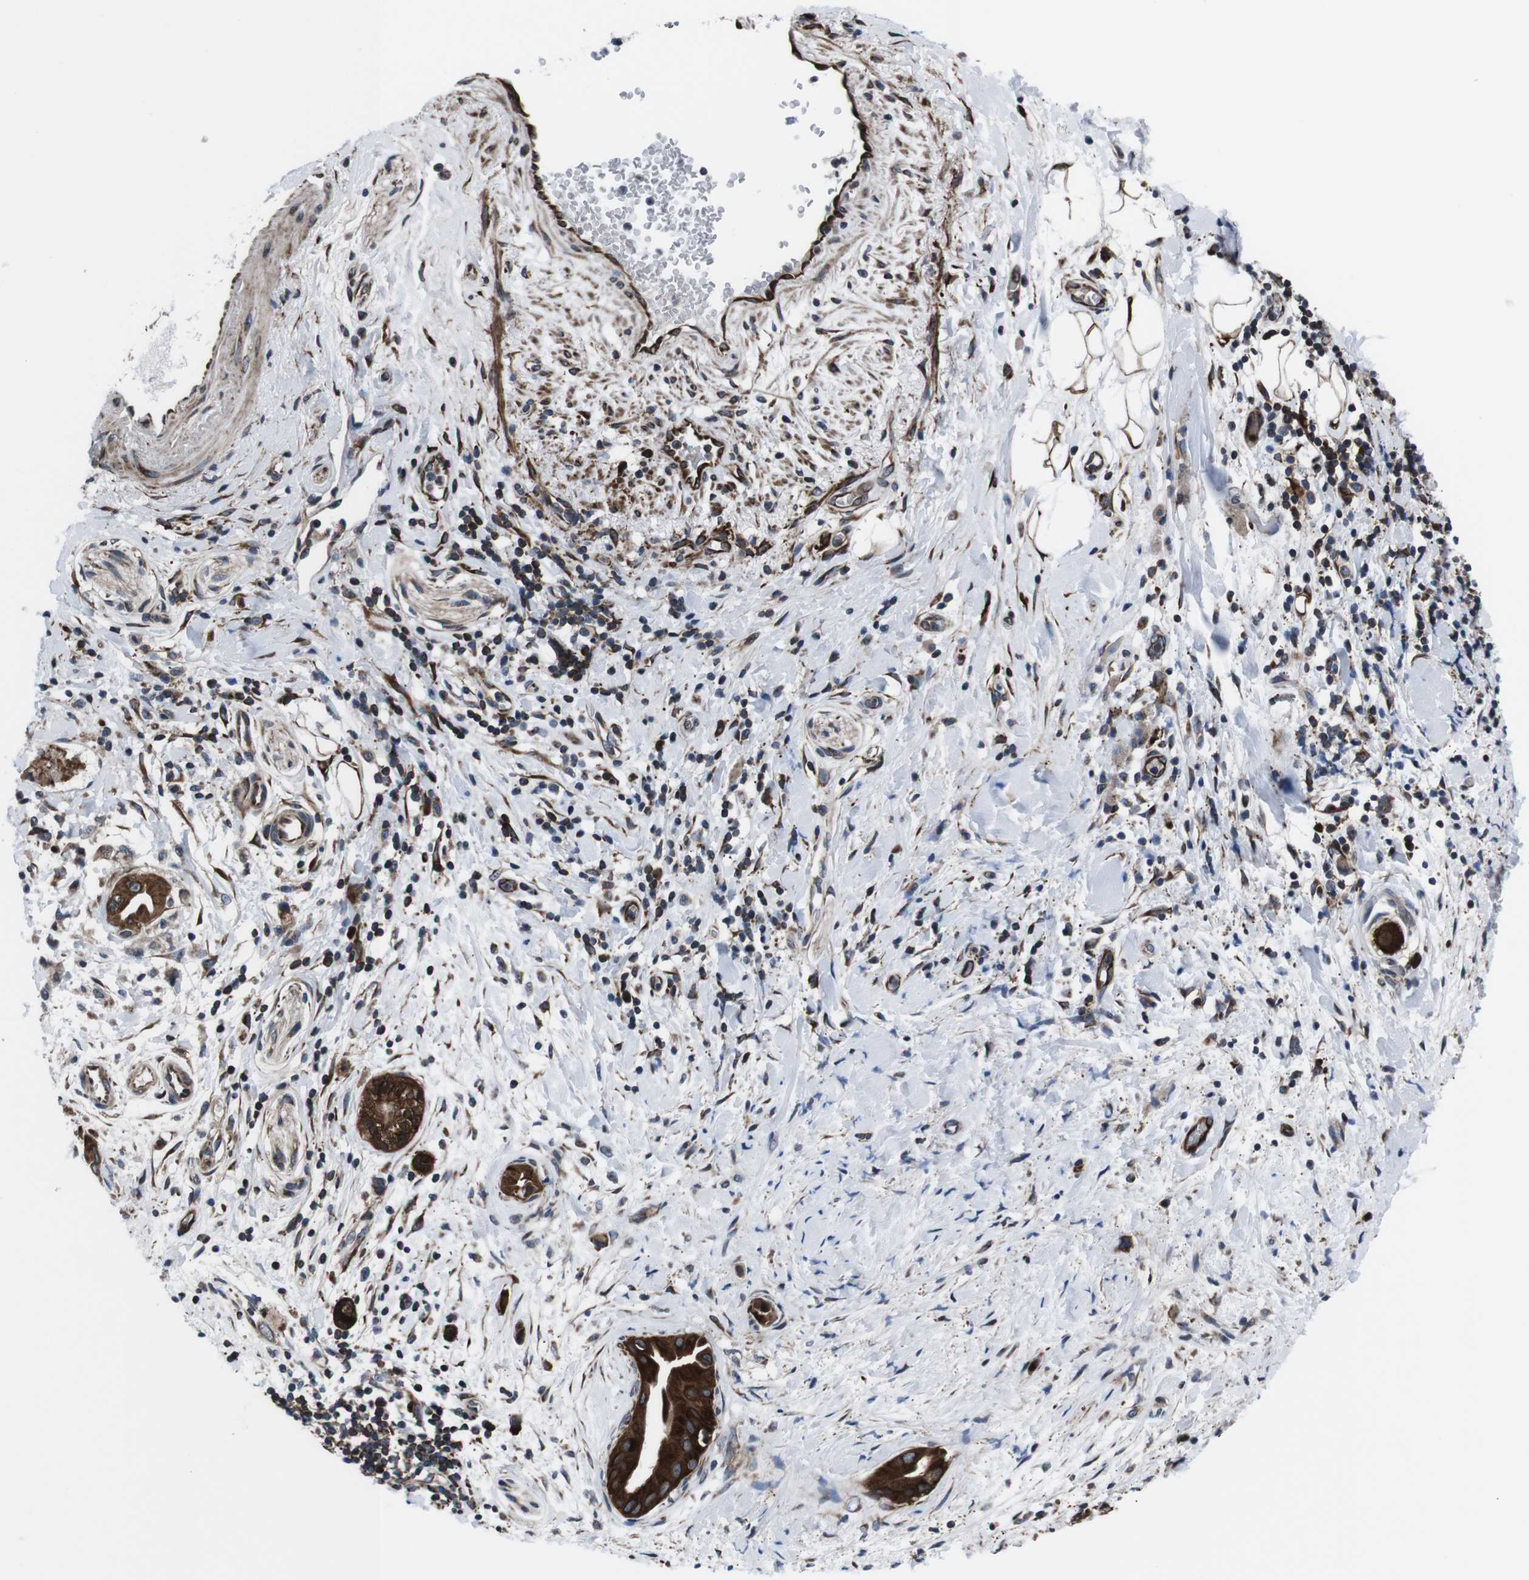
{"staining": {"intensity": "strong", "quantity": ">75%", "location": "cytoplasmic/membranous"}, "tissue": "pancreatic cancer", "cell_type": "Tumor cells", "image_type": "cancer", "snomed": [{"axis": "morphology", "description": "Adenocarcinoma, NOS"}, {"axis": "topography", "description": "Pancreas"}], "caption": "Immunohistochemical staining of adenocarcinoma (pancreatic) displays strong cytoplasmic/membranous protein staining in about >75% of tumor cells.", "gene": "EIF4A2", "patient": {"sex": "male", "age": 55}}